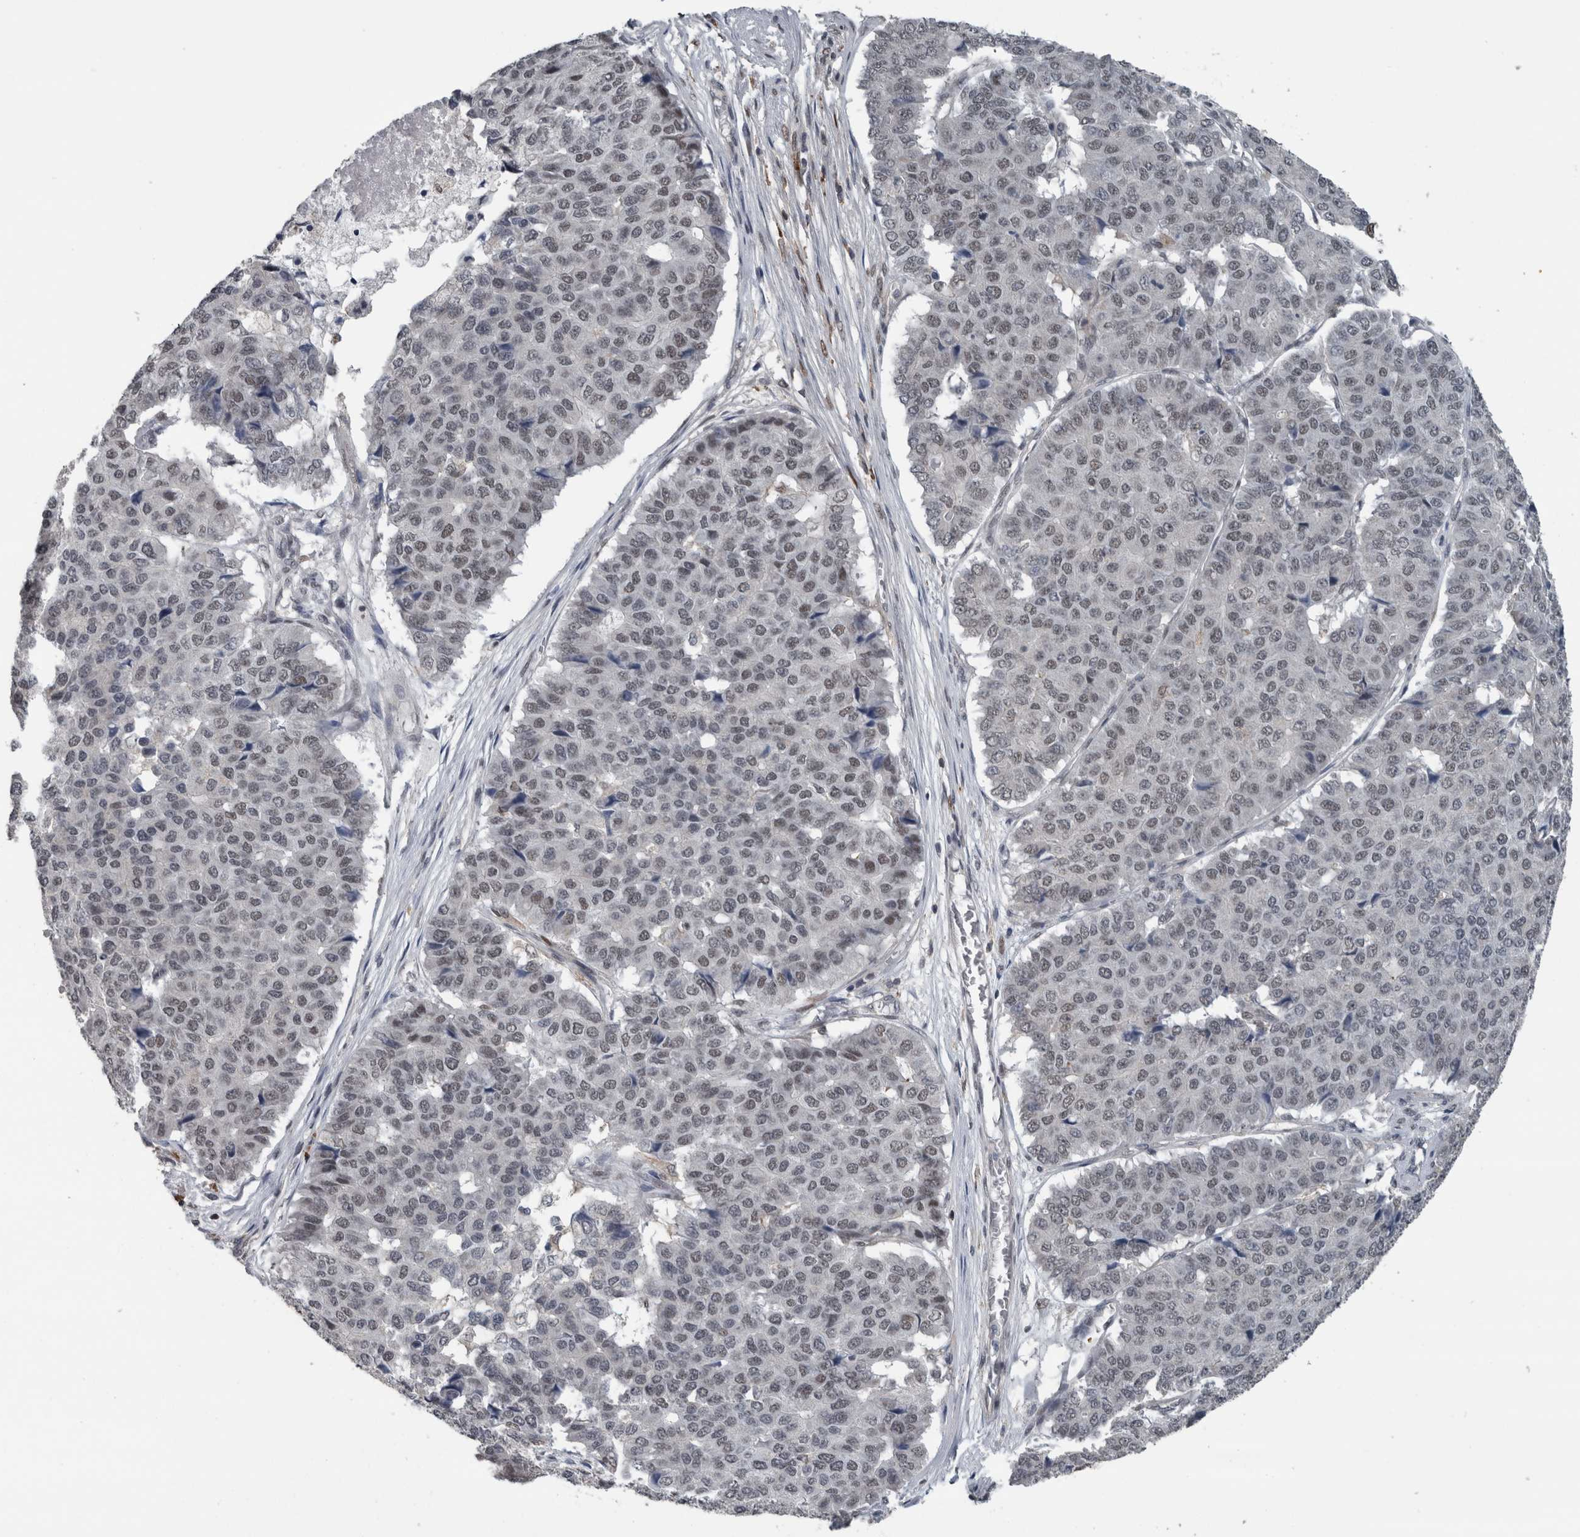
{"staining": {"intensity": "weak", "quantity": "25%-75%", "location": "nuclear"}, "tissue": "pancreatic cancer", "cell_type": "Tumor cells", "image_type": "cancer", "snomed": [{"axis": "morphology", "description": "Adenocarcinoma, NOS"}, {"axis": "topography", "description": "Pancreas"}], "caption": "Tumor cells show weak nuclear expression in approximately 25%-75% of cells in adenocarcinoma (pancreatic).", "gene": "ZBTB21", "patient": {"sex": "male", "age": 50}}